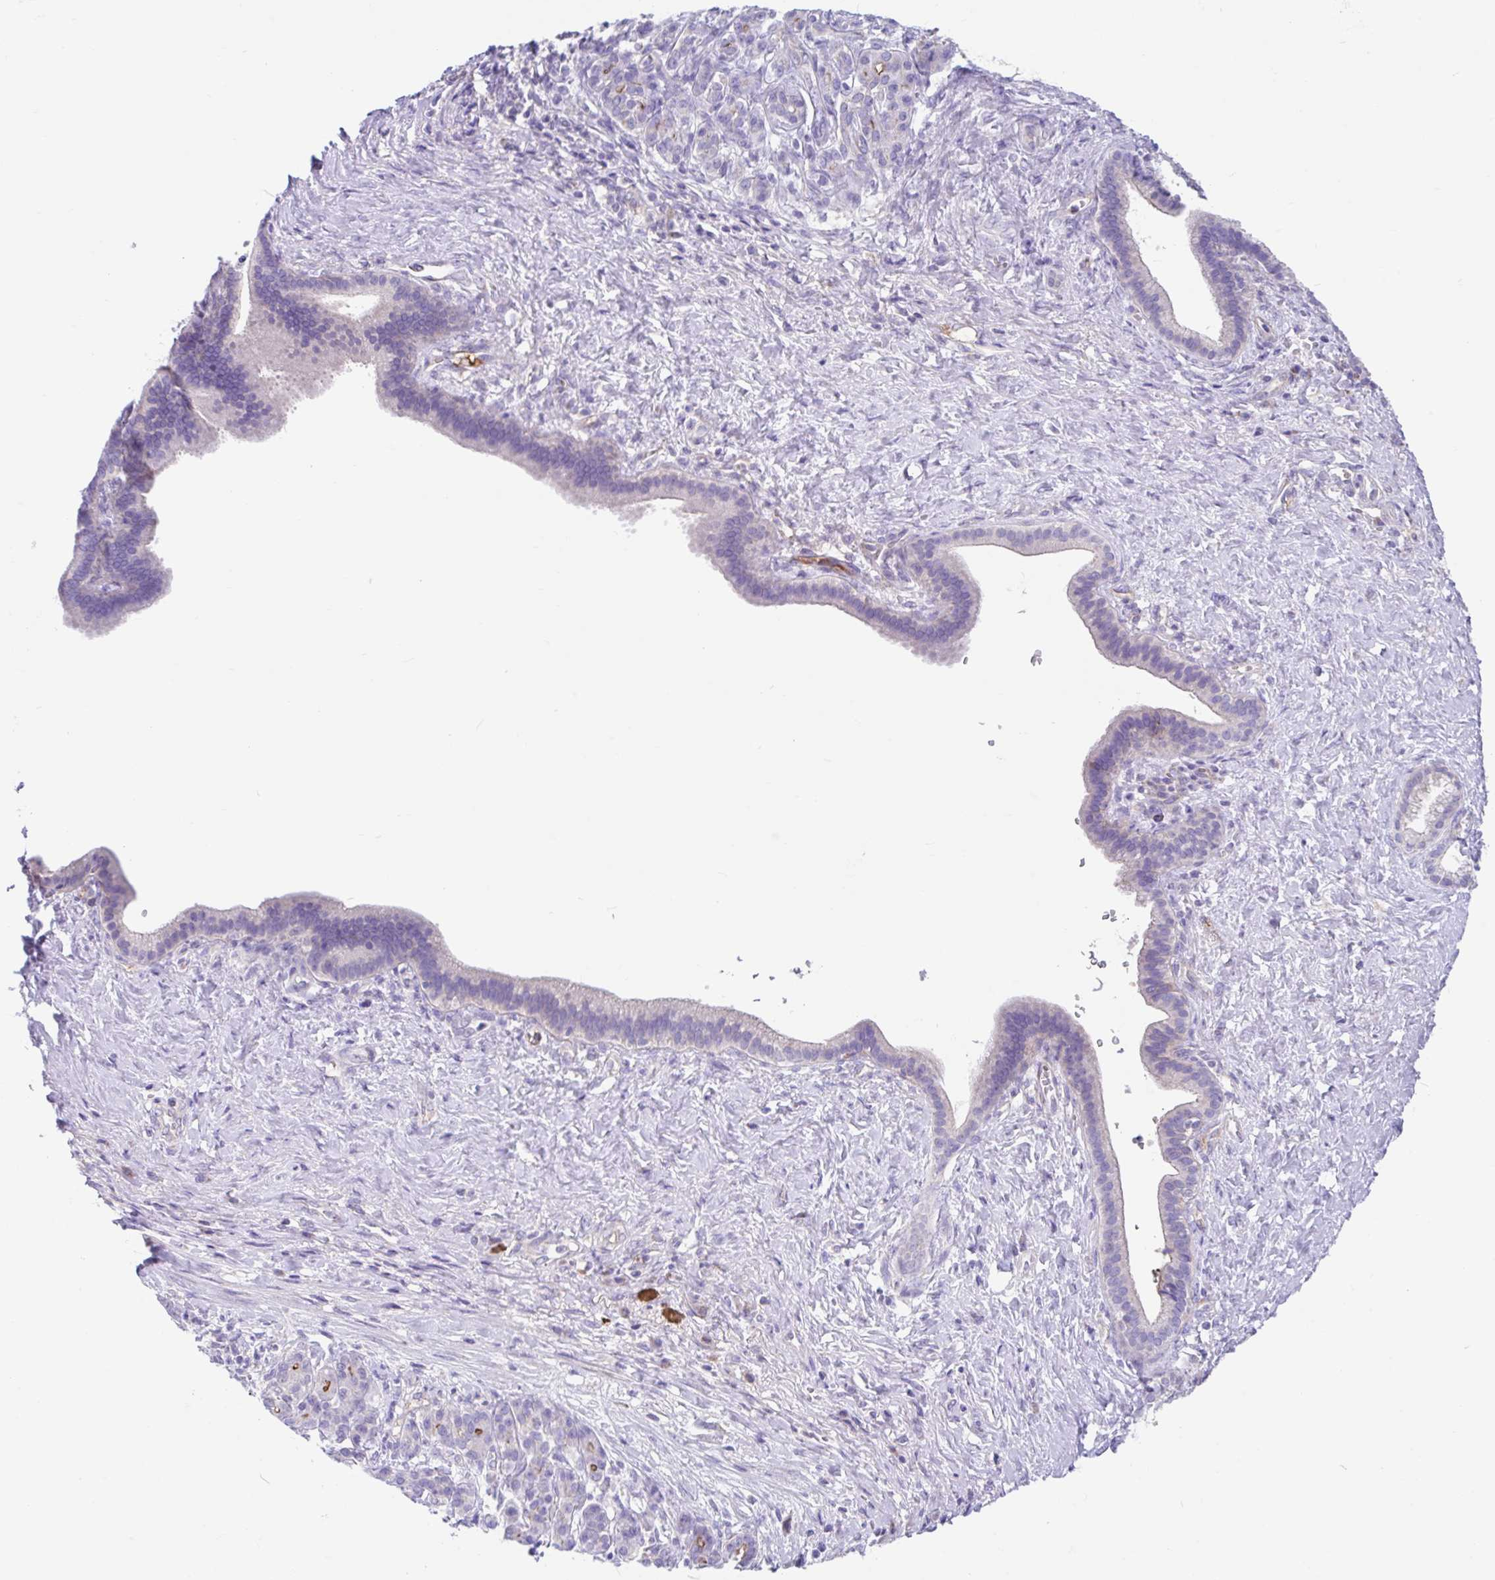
{"staining": {"intensity": "negative", "quantity": "none", "location": "none"}, "tissue": "pancreatic cancer", "cell_type": "Tumor cells", "image_type": "cancer", "snomed": [{"axis": "morphology", "description": "Adenocarcinoma, NOS"}, {"axis": "topography", "description": "Pancreas"}], "caption": "Tumor cells are negative for brown protein staining in pancreatic cancer (adenocarcinoma).", "gene": "CCSAP", "patient": {"sex": "male", "age": 44}}